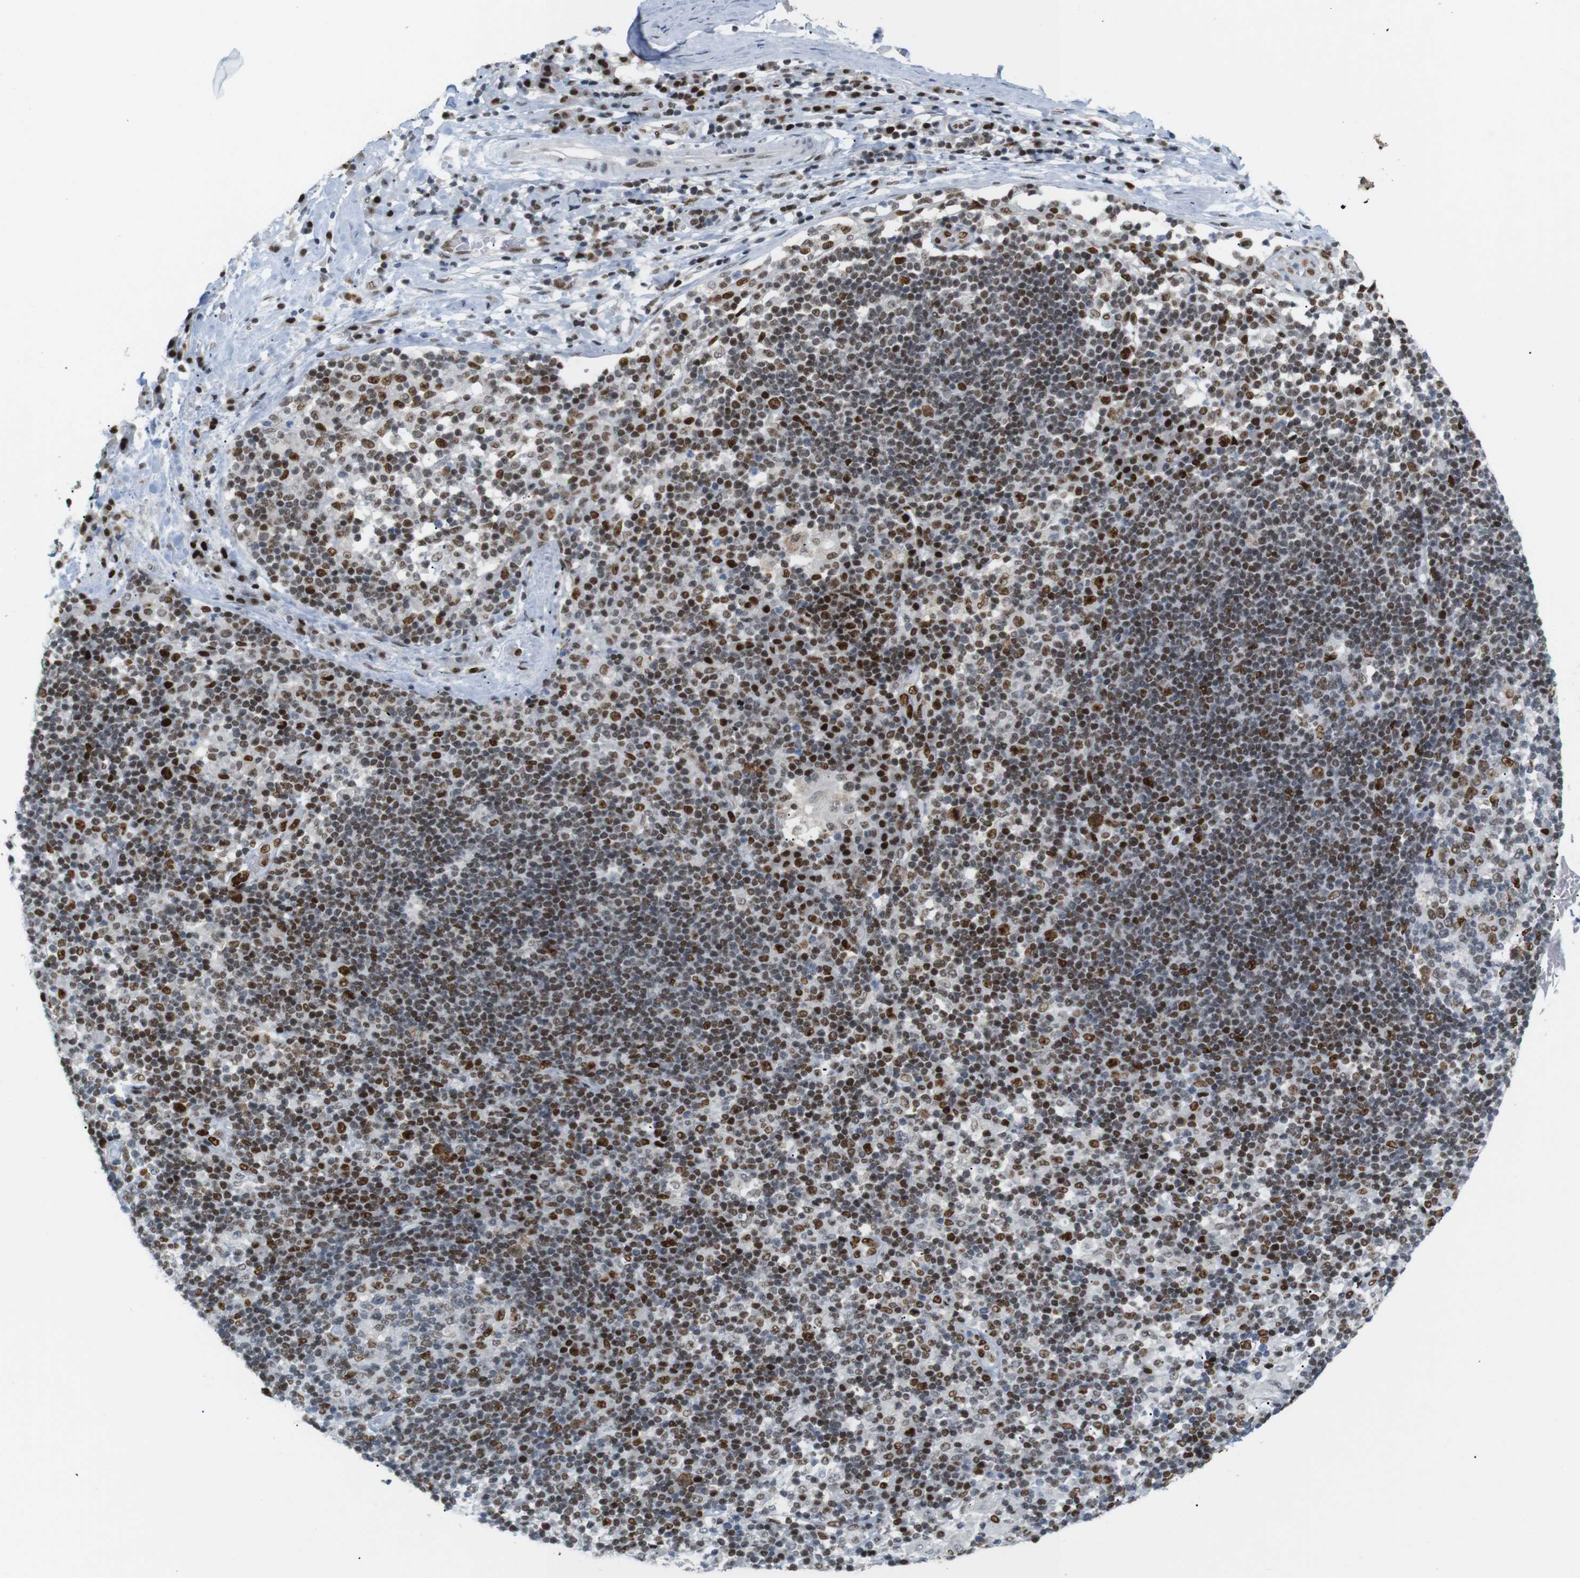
{"staining": {"intensity": "negative", "quantity": "none", "location": "none"}, "tissue": "adipose tissue", "cell_type": "Adipocytes", "image_type": "normal", "snomed": [{"axis": "morphology", "description": "Normal tissue, NOS"}, {"axis": "morphology", "description": "Adenocarcinoma, NOS"}, {"axis": "topography", "description": "Esophagus"}], "caption": "Immunohistochemistry histopathology image of benign adipose tissue: human adipose tissue stained with DAB shows no significant protein expression in adipocytes. (Brightfield microscopy of DAB (3,3'-diaminobenzidine) immunohistochemistry (IHC) at high magnification).", "gene": "RIOX2", "patient": {"sex": "male", "age": 62}}